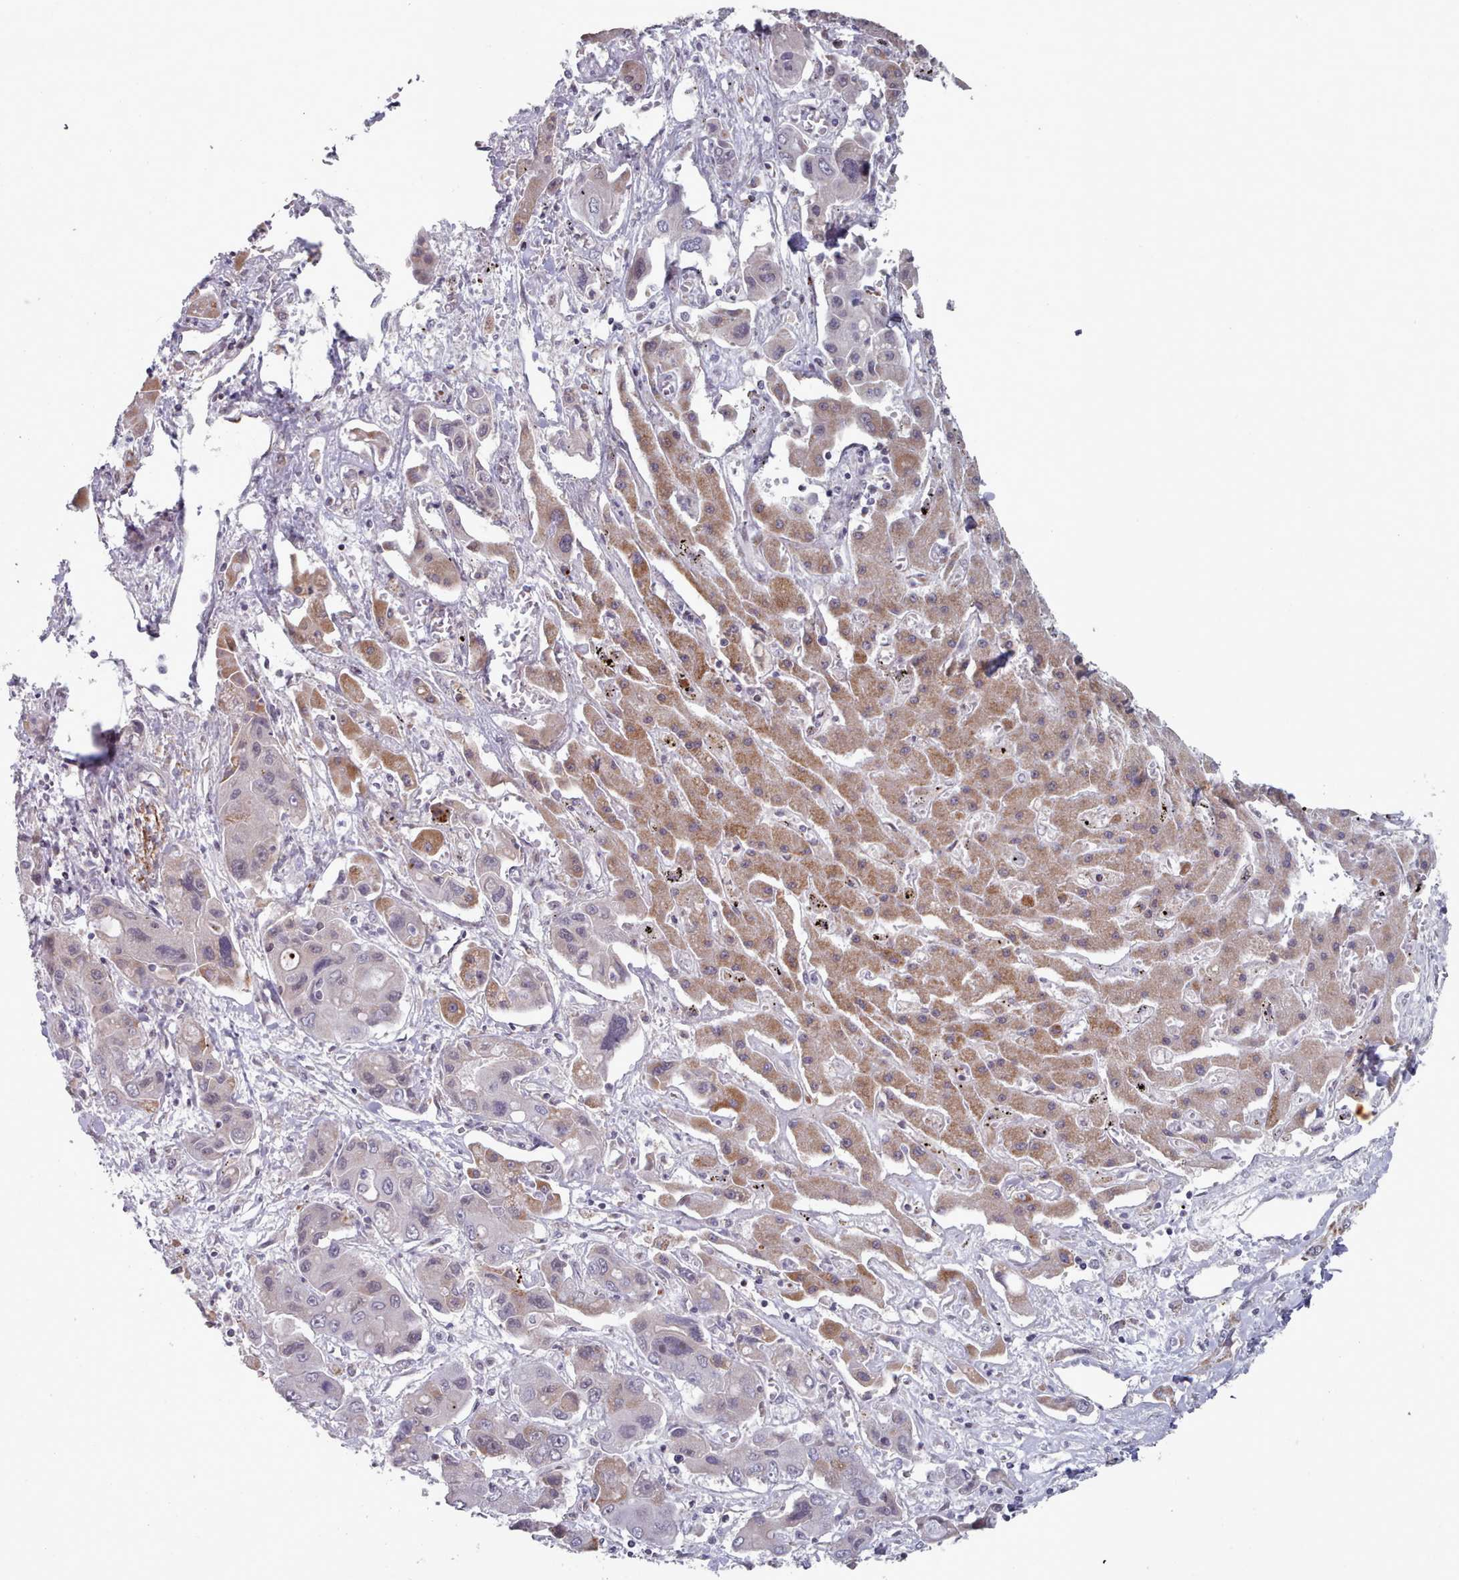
{"staining": {"intensity": "moderate", "quantity": "<25%", "location": "cytoplasmic/membranous"}, "tissue": "liver cancer", "cell_type": "Tumor cells", "image_type": "cancer", "snomed": [{"axis": "morphology", "description": "Cholangiocarcinoma"}, {"axis": "topography", "description": "Liver"}], "caption": "Immunohistochemical staining of cholangiocarcinoma (liver) exhibits moderate cytoplasmic/membranous protein expression in about <25% of tumor cells. Using DAB (brown) and hematoxylin (blue) stains, captured at high magnification using brightfield microscopy.", "gene": "TRARG1", "patient": {"sex": "male", "age": 67}}